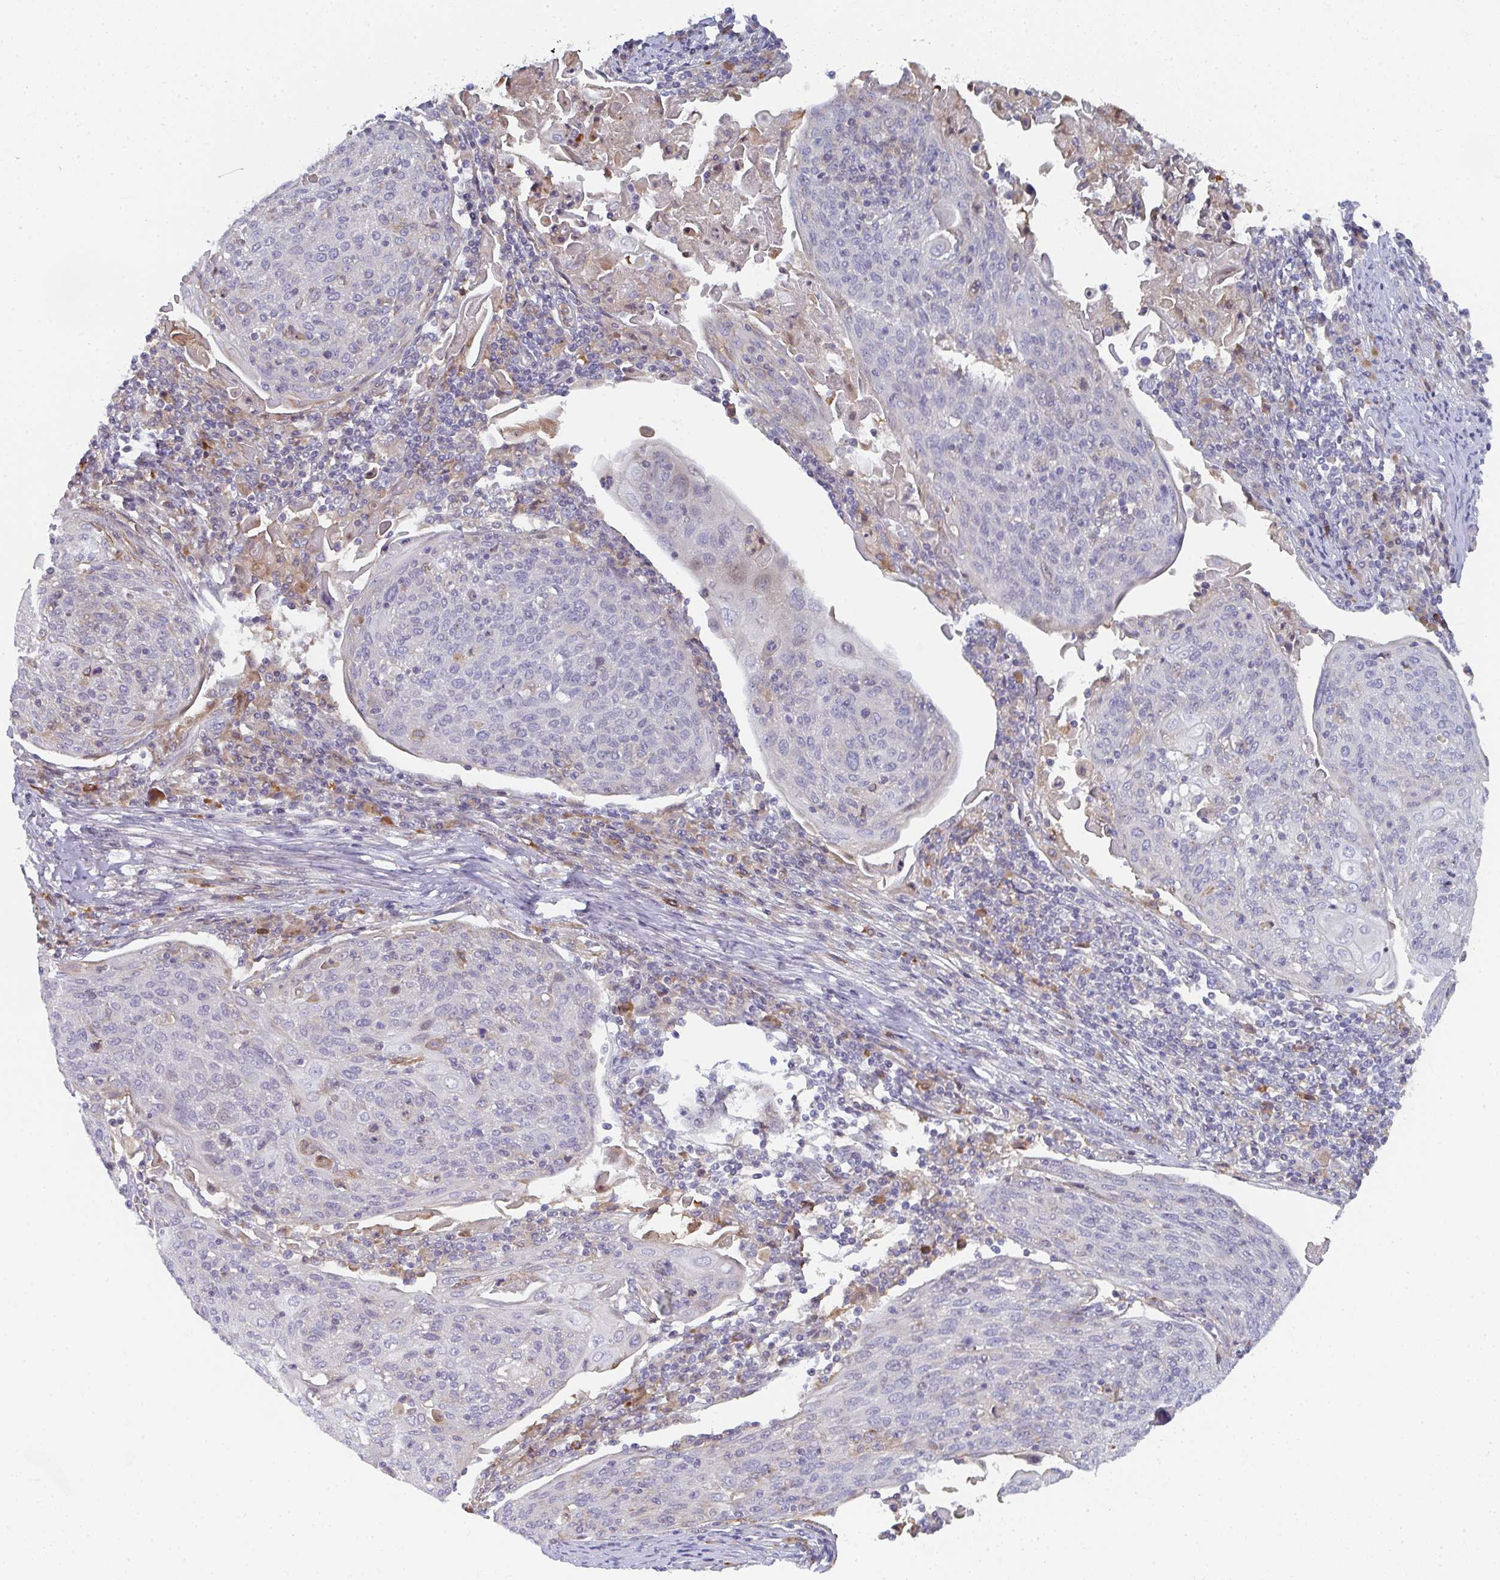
{"staining": {"intensity": "negative", "quantity": "none", "location": "none"}, "tissue": "cervical cancer", "cell_type": "Tumor cells", "image_type": "cancer", "snomed": [{"axis": "morphology", "description": "Squamous cell carcinoma, NOS"}, {"axis": "topography", "description": "Cervix"}], "caption": "Immunohistochemistry (IHC) of human cervical cancer (squamous cell carcinoma) demonstrates no expression in tumor cells.", "gene": "KLHL33", "patient": {"sex": "female", "age": 67}}